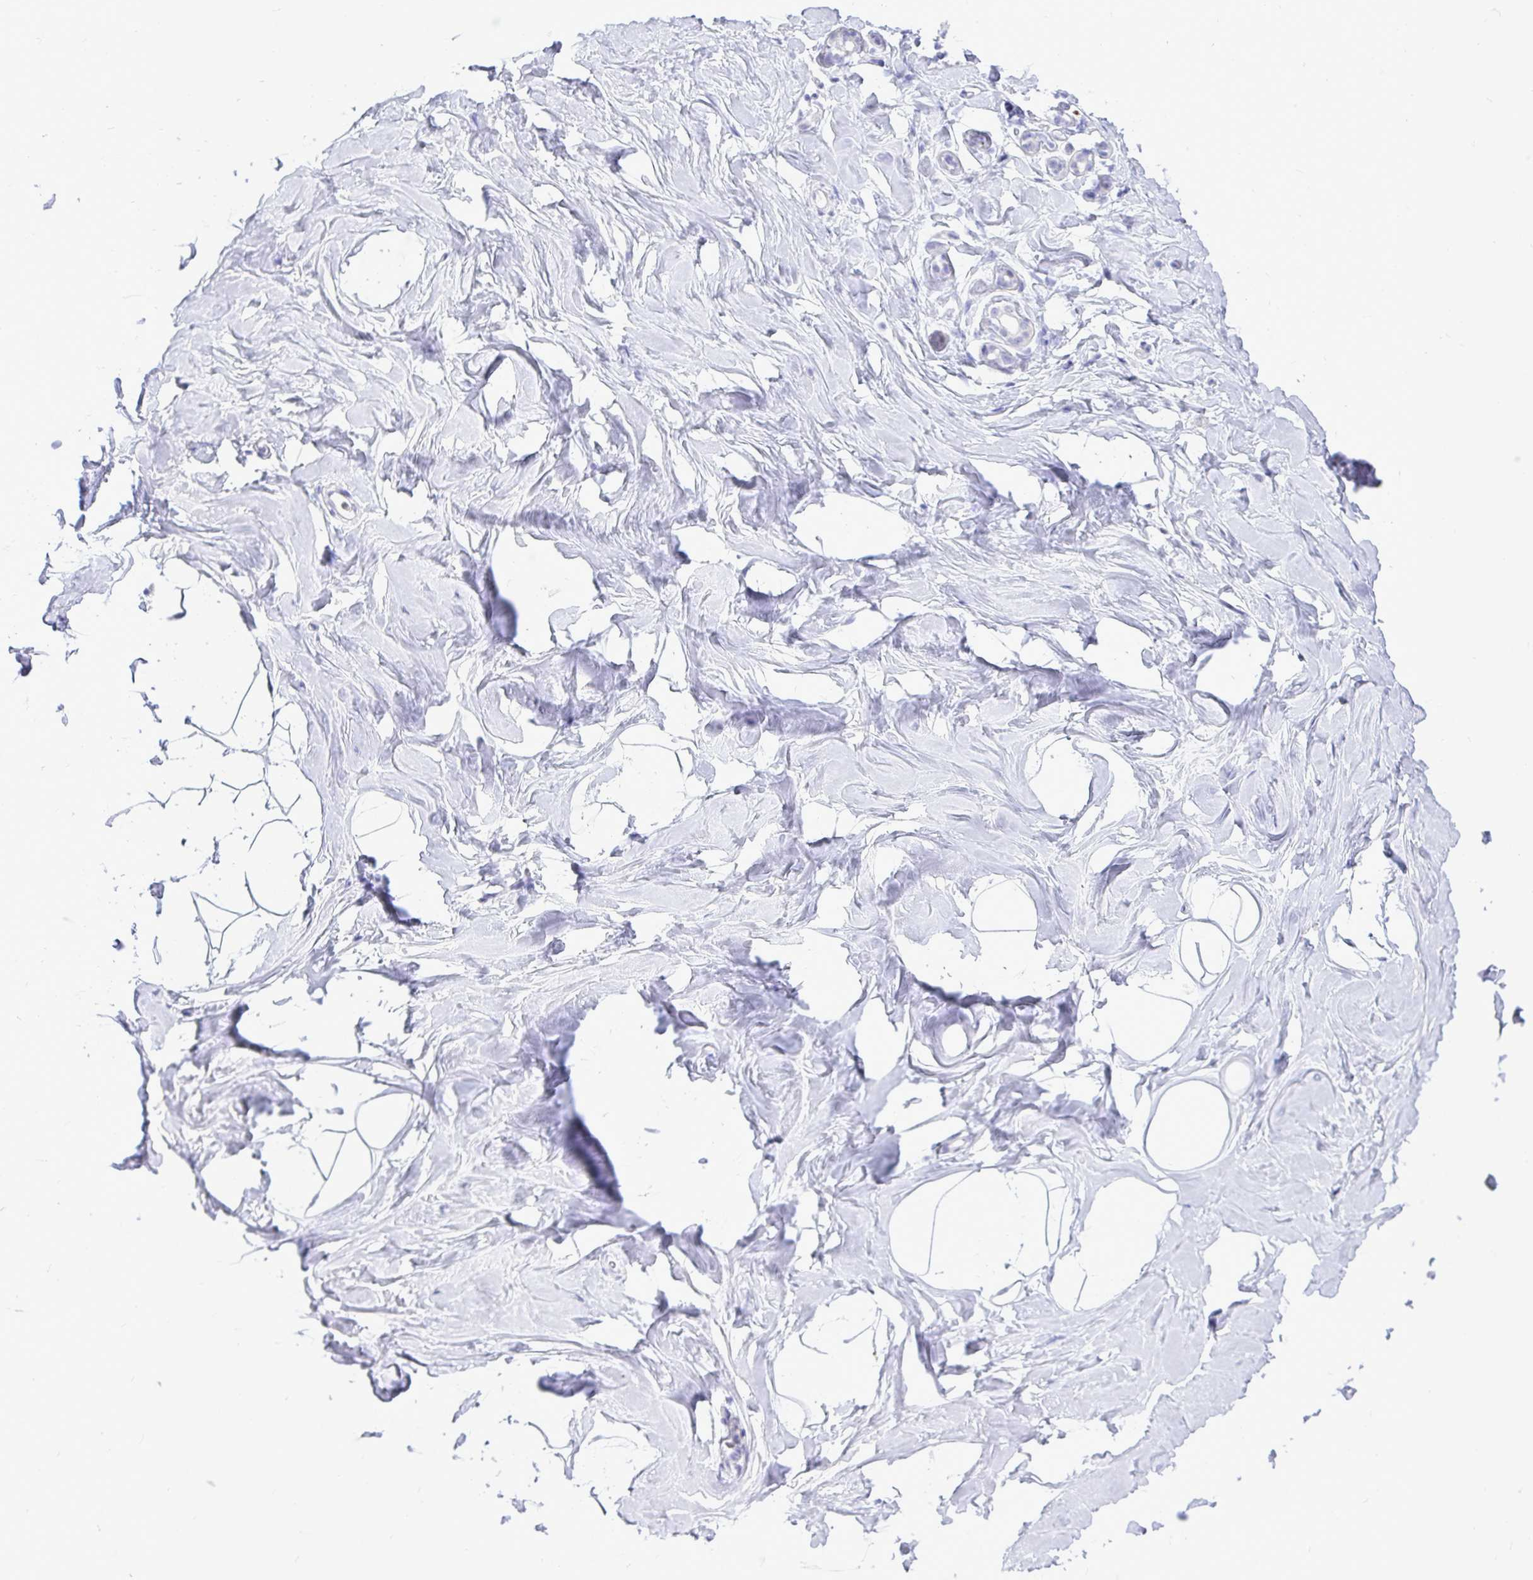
{"staining": {"intensity": "negative", "quantity": "none", "location": "none"}, "tissue": "breast", "cell_type": "Adipocytes", "image_type": "normal", "snomed": [{"axis": "morphology", "description": "Normal tissue, NOS"}, {"axis": "topography", "description": "Breast"}], "caption": "This is an IHC image of unremarkable breast. There is no staining in adipocytes.", "gene": "GABRA1", "patient": {"sex": "female", "age": 32}}